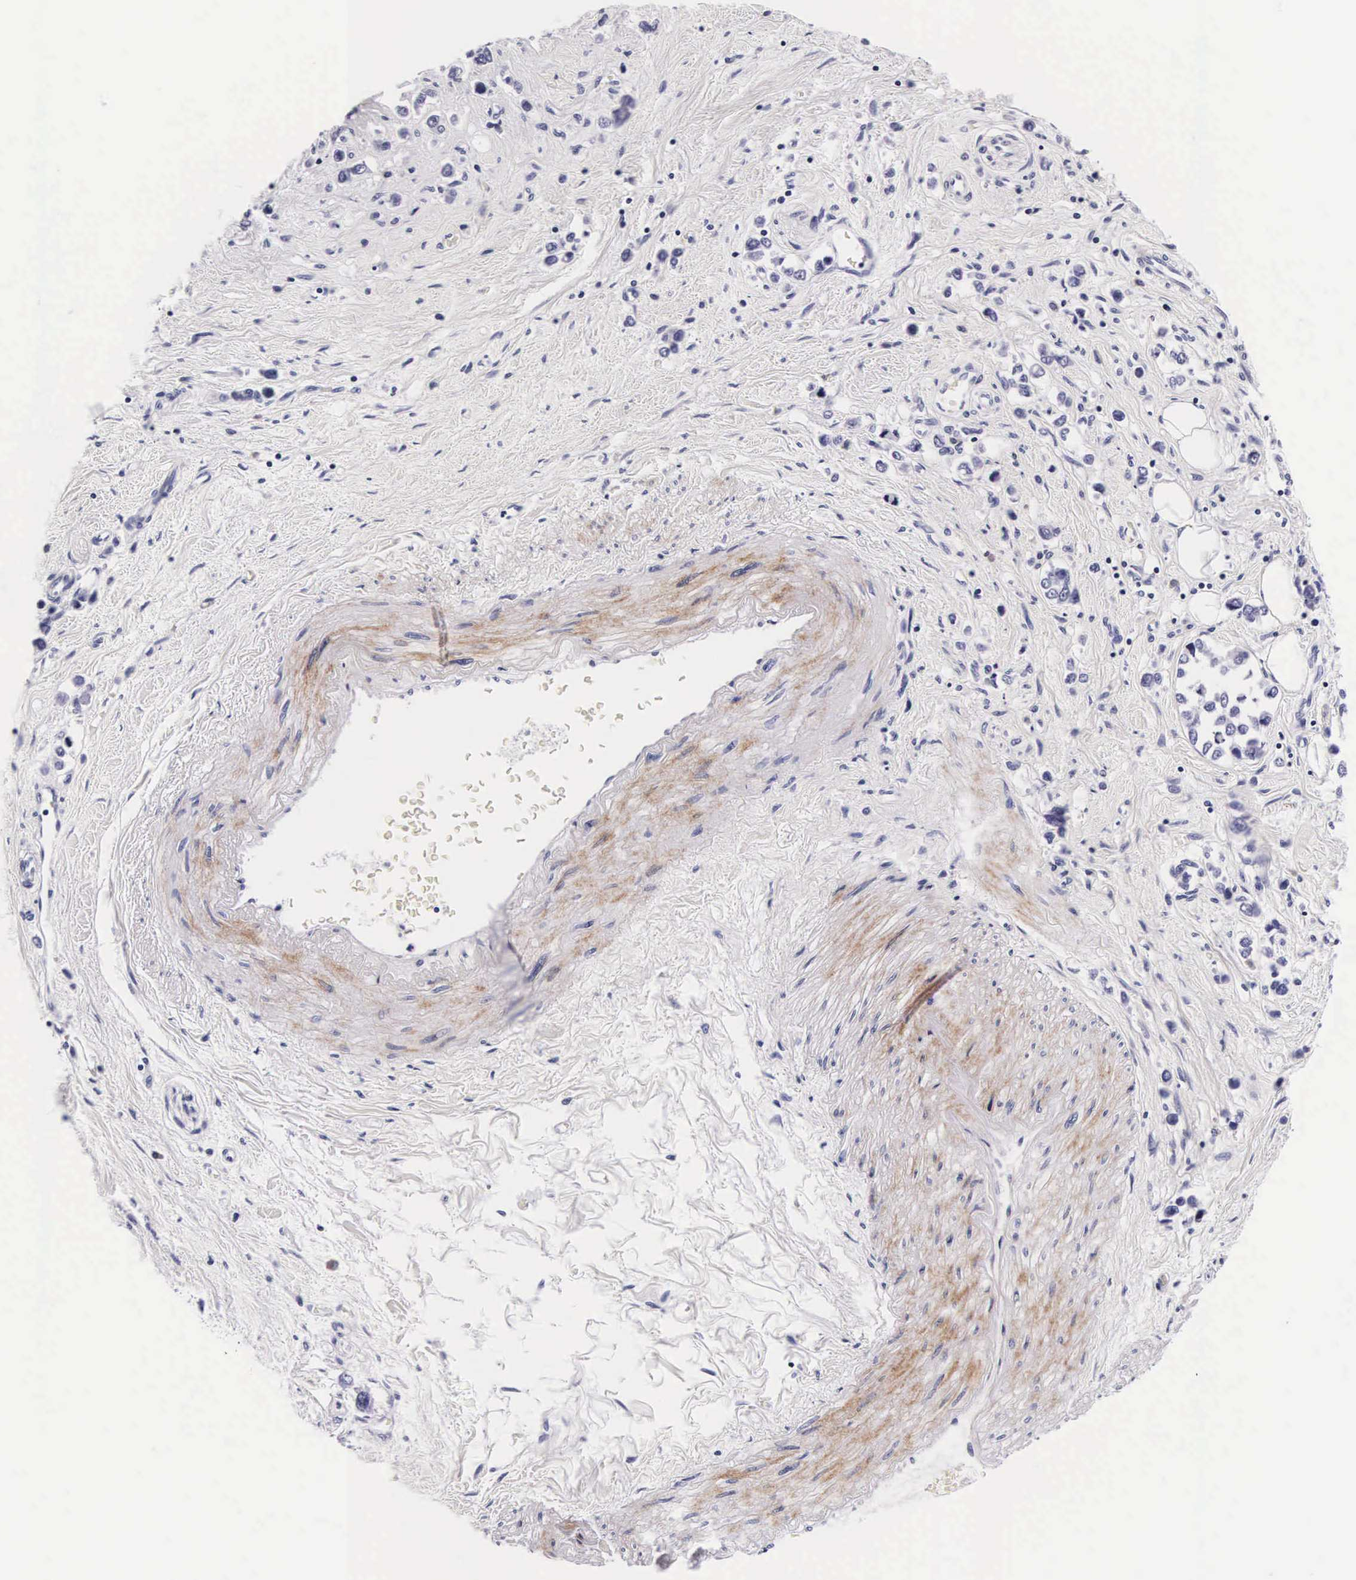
{"staining": {"intensity": "negative", "quantity": "none", "location": "none"}, "tissue": "stomach cancer", "cell_type": "Tumor cells", "image_type": "cancer", "snomed": [{"axis": "morphology", "description": "Adenocarcinoma, NOS"}, {"axis": "topography", "description": "Stomach, upper"}], "caption": "IHC image of human adenocarcinoma (stomach) stained for a protein (brown), which demonstrates no positivity in tumor cells. Nuclei are stained in blue.", "gene": "UPRT", "patient": {"sex": "male", "age": 76}}